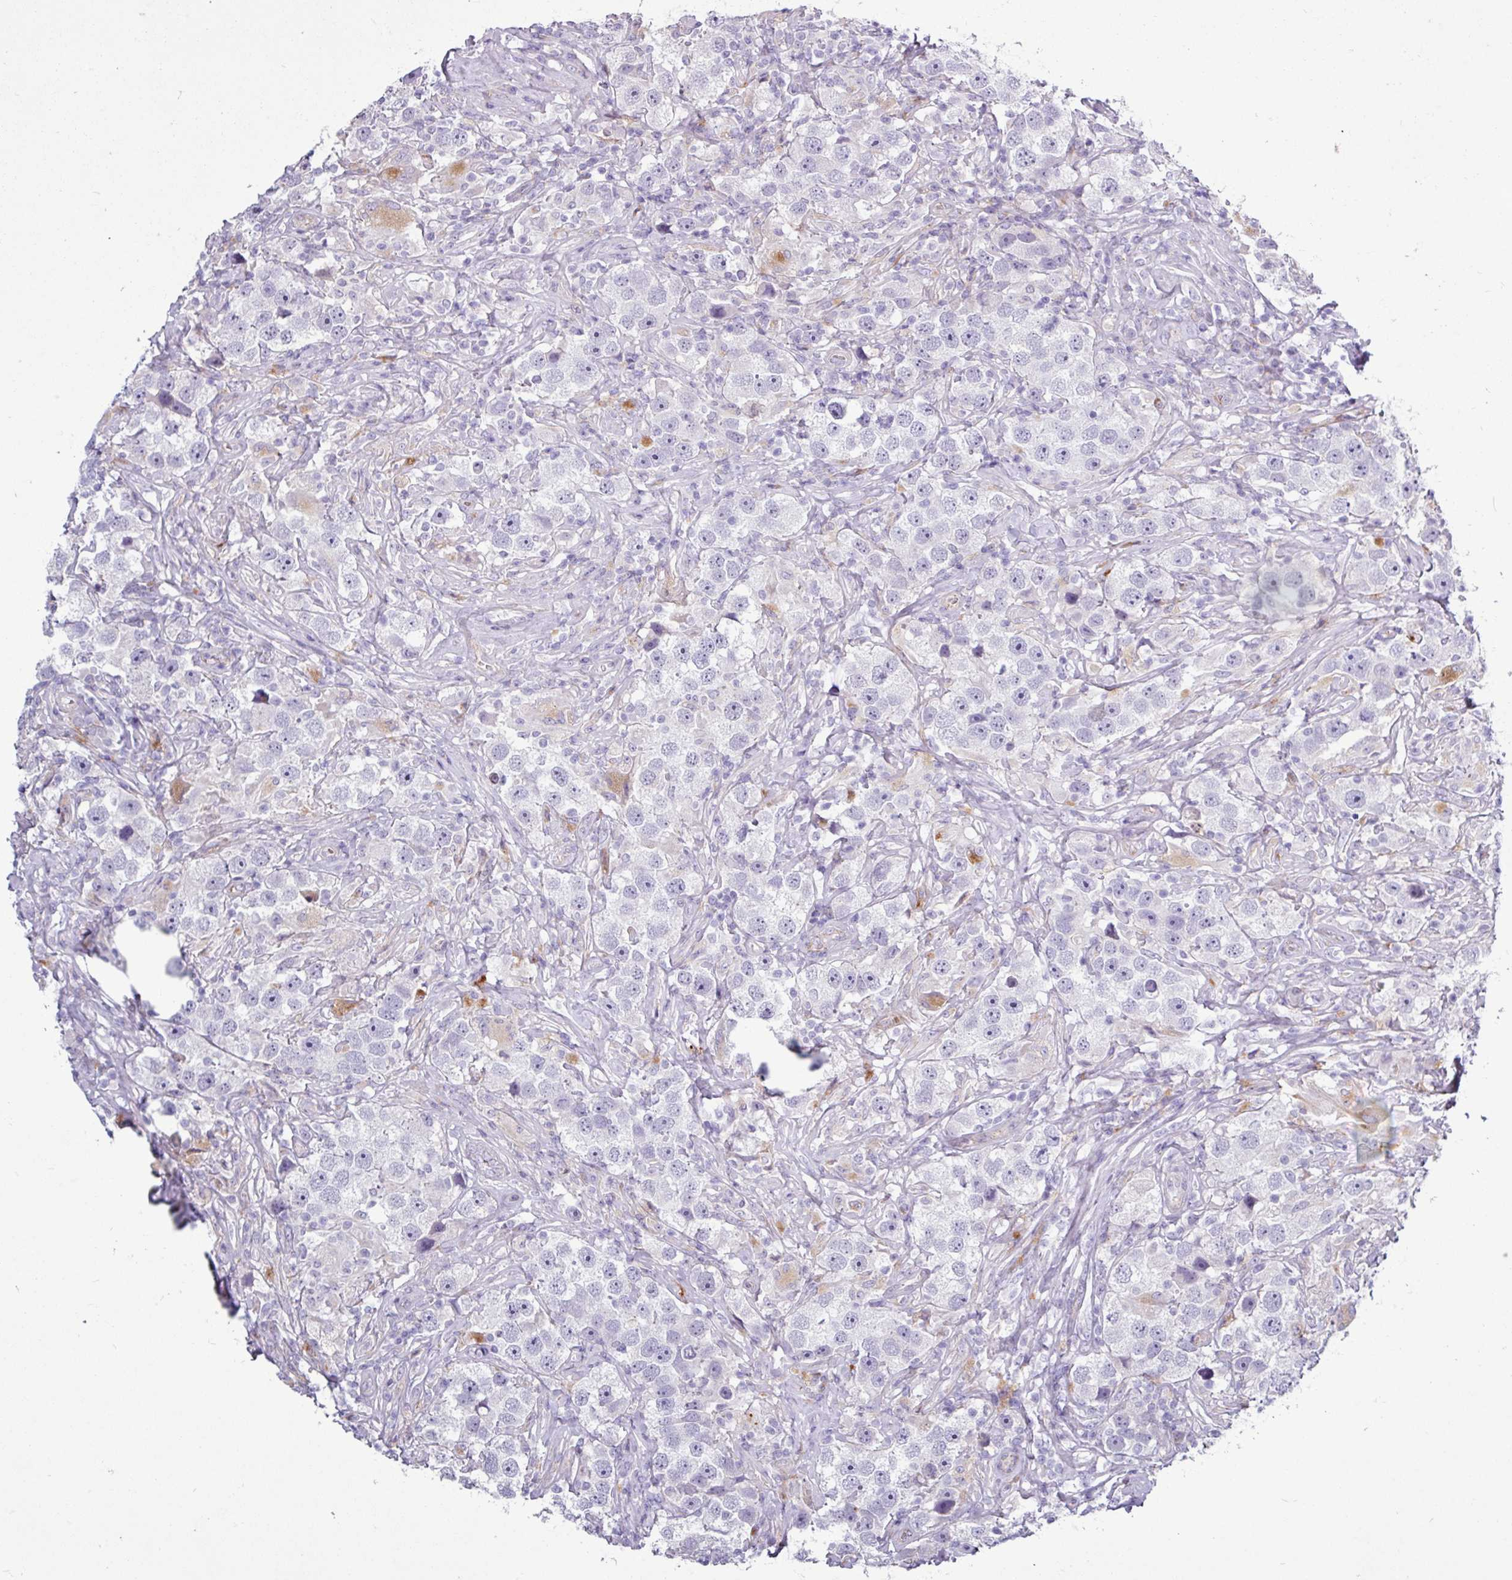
{"staining": {"intensity": "weak", "quantity": "<25%", "location": "nuclear"}, "tissue": "testis cancer", "cell_type": "Tumor cells", "image_type": "cancer", "snomed": [{"axis": "morphology", "description": "Seminoma, NOS"}, {"axis": "topography", "description": "Testis"}], "caption": "Histopathology image shows no protein staining in tumor cells of testis seminoma tissue.", "gene": "AMIGO2", "patient": {"sex": "male", "age": 49}}